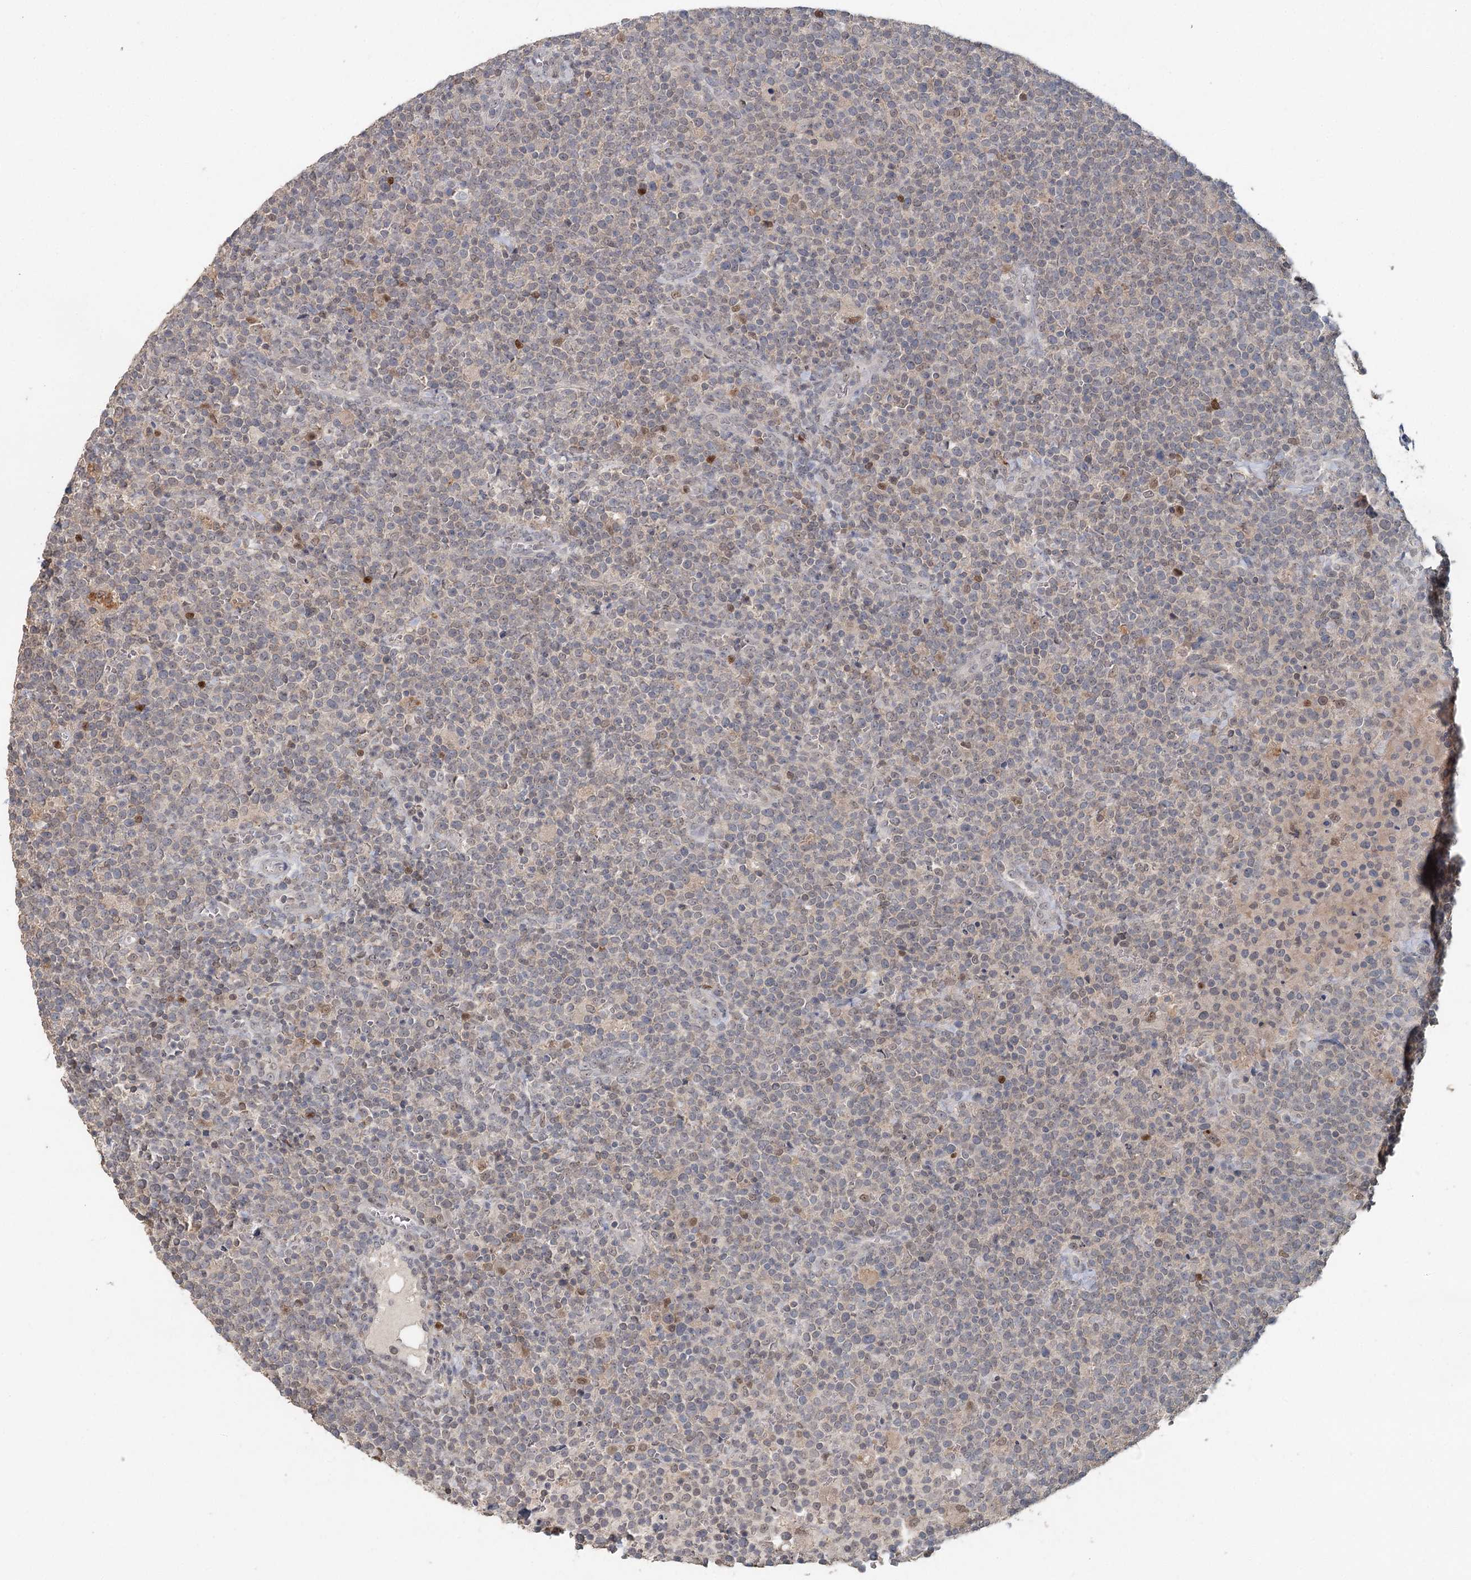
{"staining": {"intensity": "negative", "quantity": "none", "location": "none"}, "tissue": "lymphoma", "cell_type": "Tumor cells", "image_type": "cancer", "snomed": [{"axis": "morphology", "description": "Malignant lymphoma, non-Hodgkin's type, High grade"}, {"axis": "topography", "description": "Lymph node"}], "caption": "Protein analysis of malignant lymphoma, non-Hodgkin's type (high-grade) reveals no significant positivity in tumor cells.", "gene": "ADK", "patient": {"sex": "male", "age": 61}}